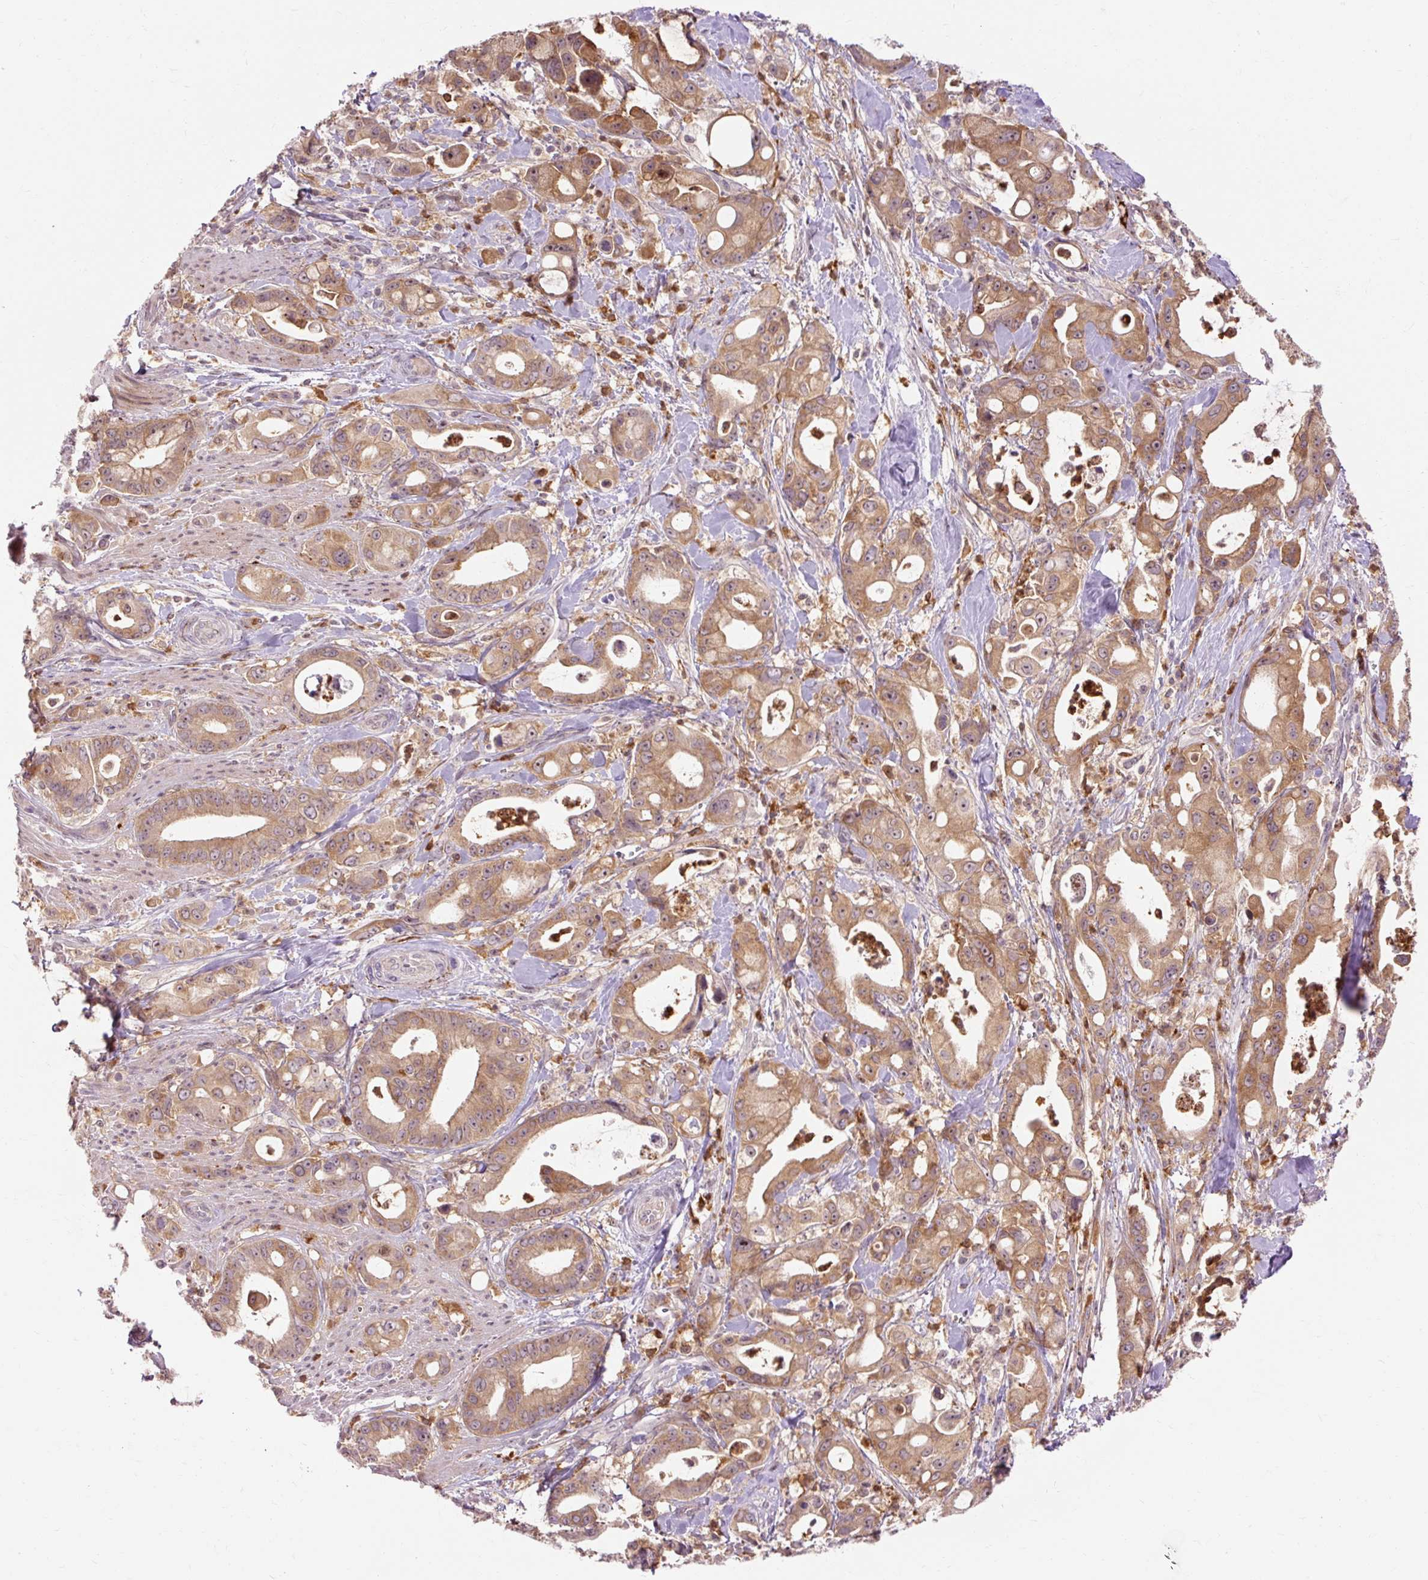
{"staining": {"intensity": "moderate", "quantity": ">75%", "location": "cytoplasmic/membranous"}, "tissue": "pancreatic cancer", "cell_type": "Tumor cells", "image_type": "cancer", "snomed": [{"axis": "morphology", "description": "Adenocarcinoma, NOS"}, {"axis": "topography", "description": "Pancreas"}], "caption": "A photomicrograph of pancreatic cancer stained for a protein demonstrates moderate cytoplasmic/membranous brown staining in tumor cells.", "gene": "CEBPZ", "patient": {"sex": "male", "age": 68}}